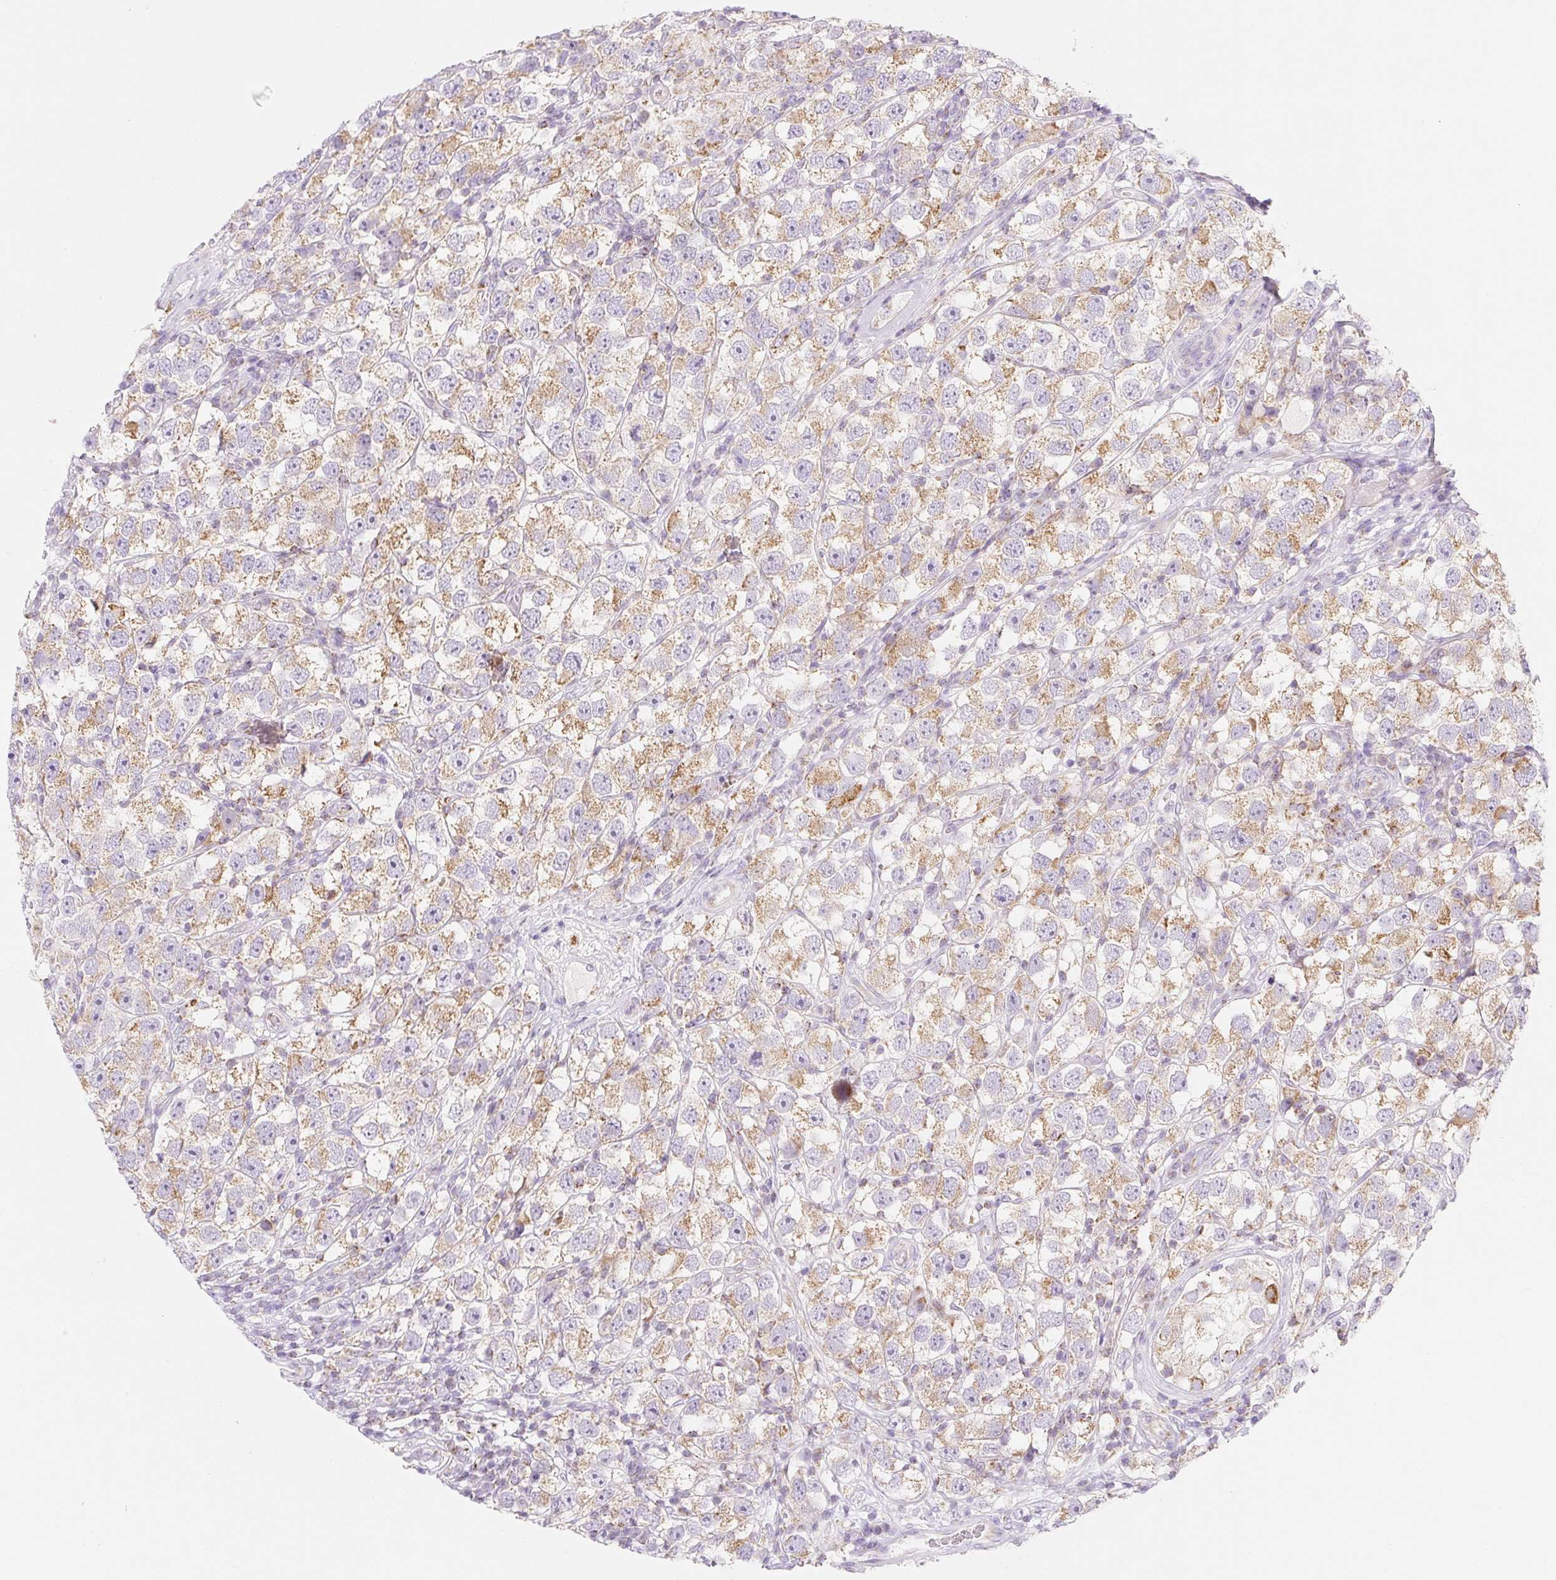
{"staining": {"intensity": "moderate", "quantity": ">75%", "location": "cytoplasmic/membranous"}, "tissue": "testis cancer", "cell_type": "Tumor cells", "image_type": "cancer", "snomed": [{"axis": "morphology", "description": "Seminoma, NOS"}, {"axis": "topography", "description": "Testis"}], "caption": "Protein positivity by immunohistochemistry (IHC) reveals moderate cytoplasmic/membranous staining in about >75% of tumor cells in testis cancer.", "gene": "FOCAD", "patient": {"sex": "male", "age": 26}}